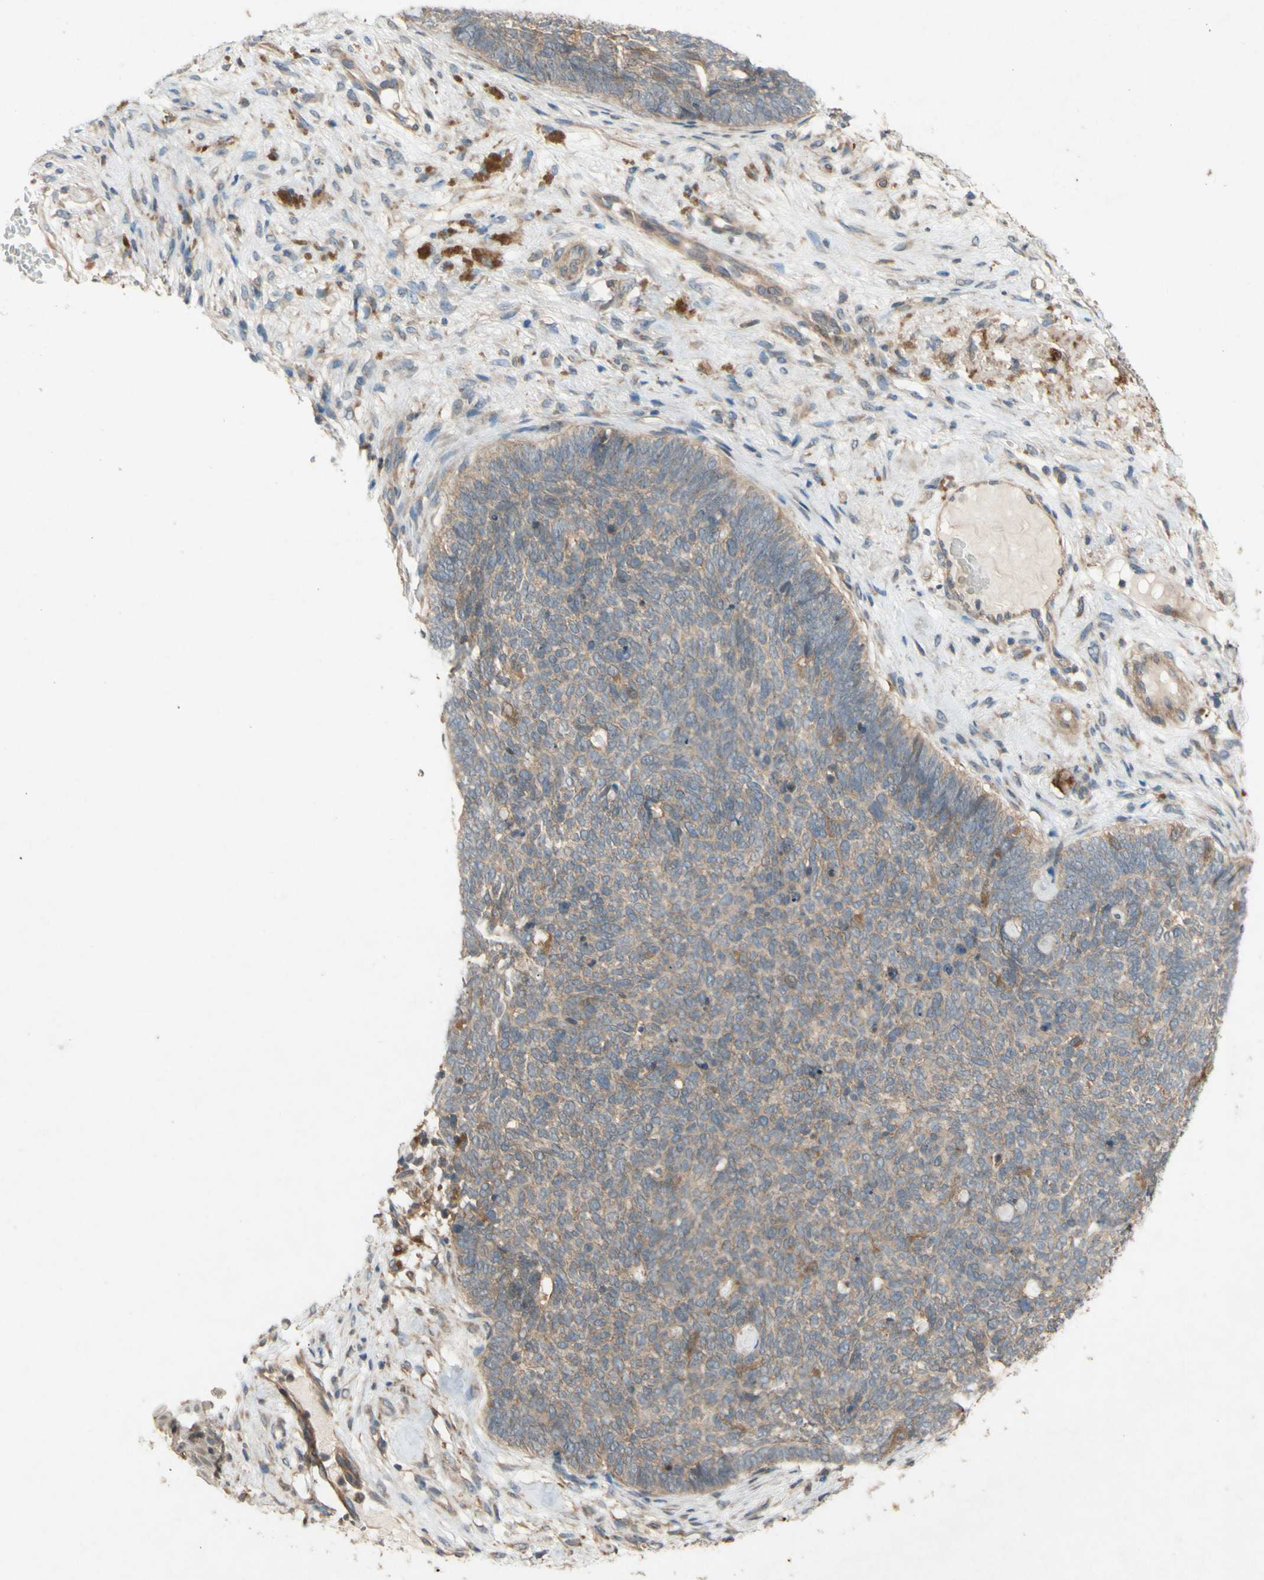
{"staining": {"intensity": "weak", "quantity": ">75%", "location": "cytoplasmic/membranous"}, "tissue": "skin cancer", "cell_type": "Tumor cells", "image_type": "cancer", "snomed": [{"axis": "morphology", "description": "Basal cell carcinoma"}, {"axis": "topography", "description": "Skin"}], "caption": "A histopathology image of human skin basal cell carcinoma stained for a protein shows weak cytoplasmic/membranous brown staining in tumor cells.", "gene": "ATP6V1F", "patient": {"sex": "female", "age": 84}}